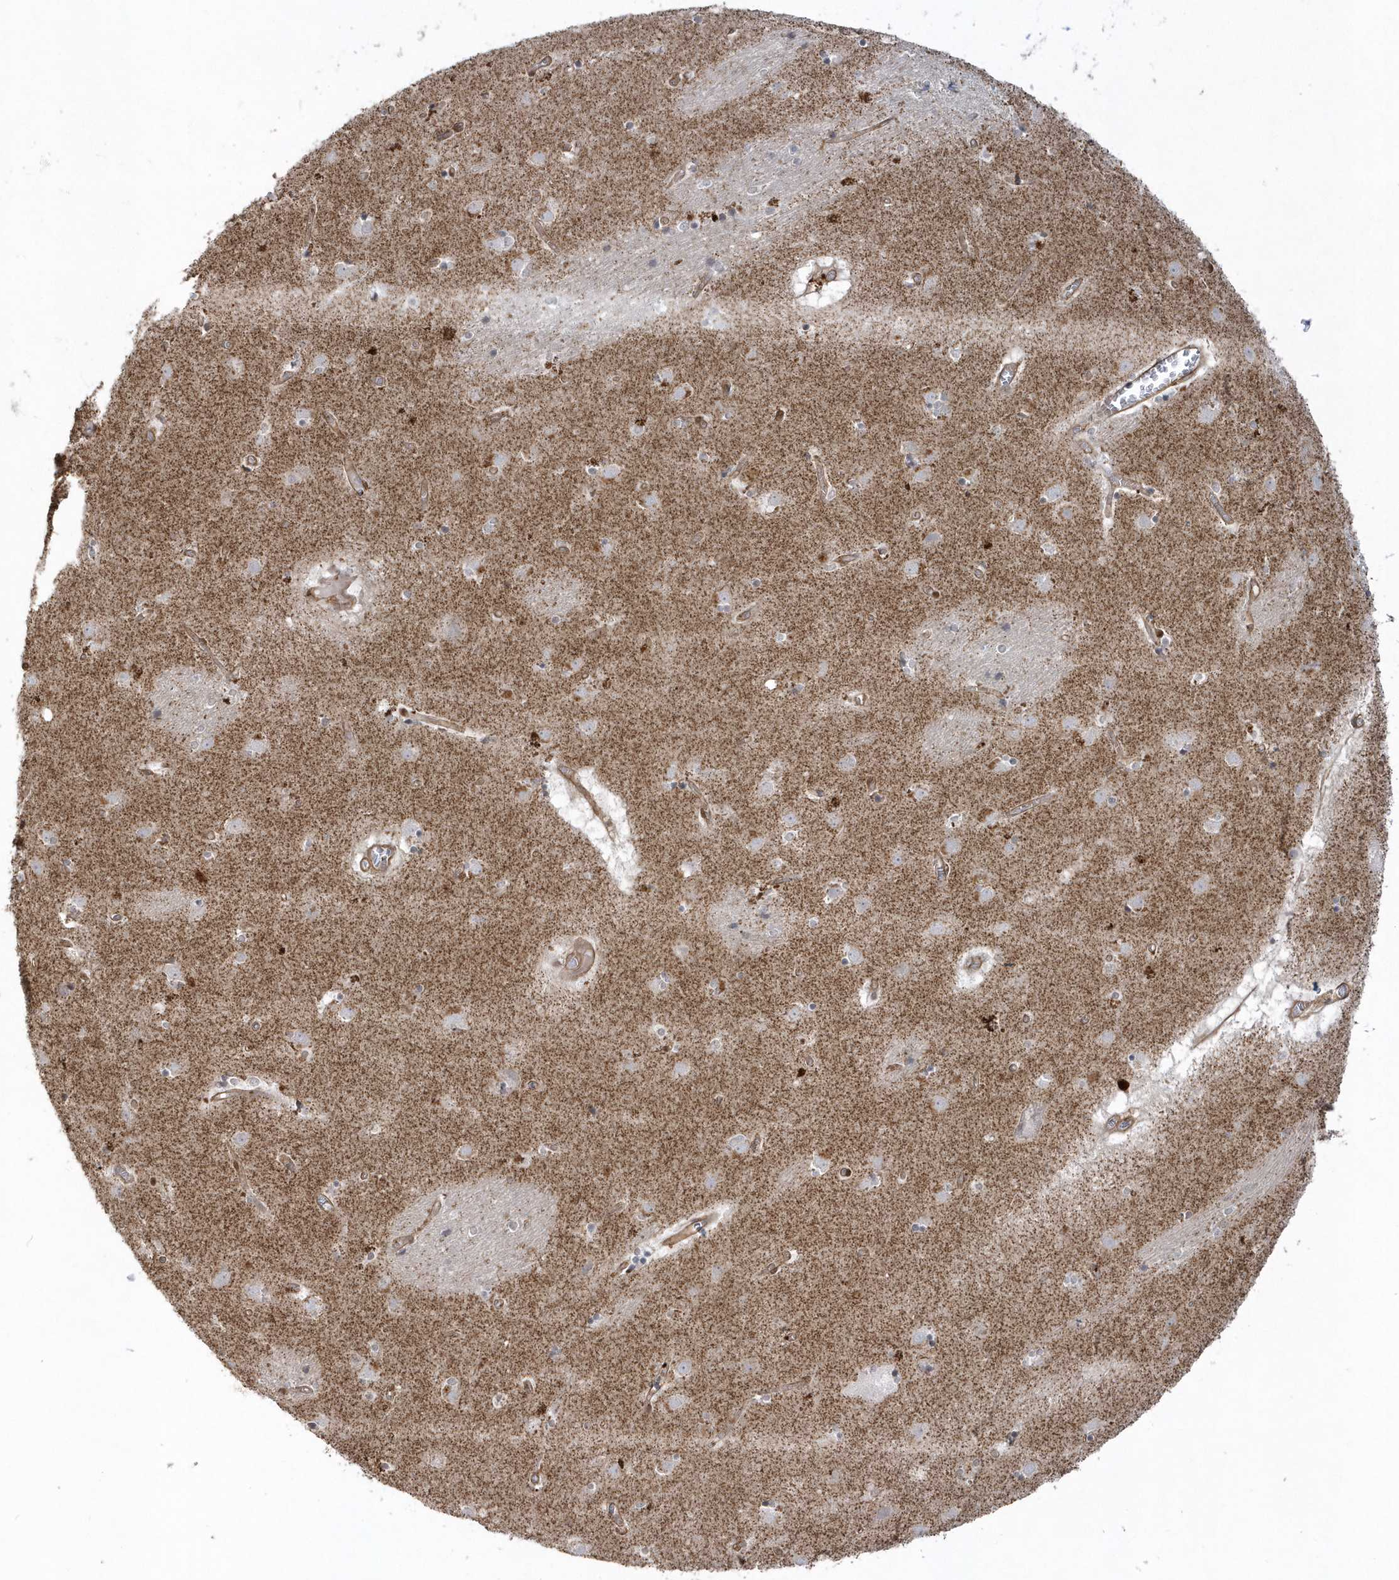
{"staining": {"intensity": "negative", "quantity": "none", "location": "none"}, "tissue": "caudate", "cell_type": "Glial cells", "image_type": "normal", "snomed": [{"axis": "morphology", "description": "Normal tissue, NOS"}, {"axis": "topography", "description": "Lateral ventricle wall"}], "caption": "This is an immunohistochemistry image of benign caudate. There is no expression in glial cells.", "gene": "BSN", "patient": {"sex": "male", "age": 70}}